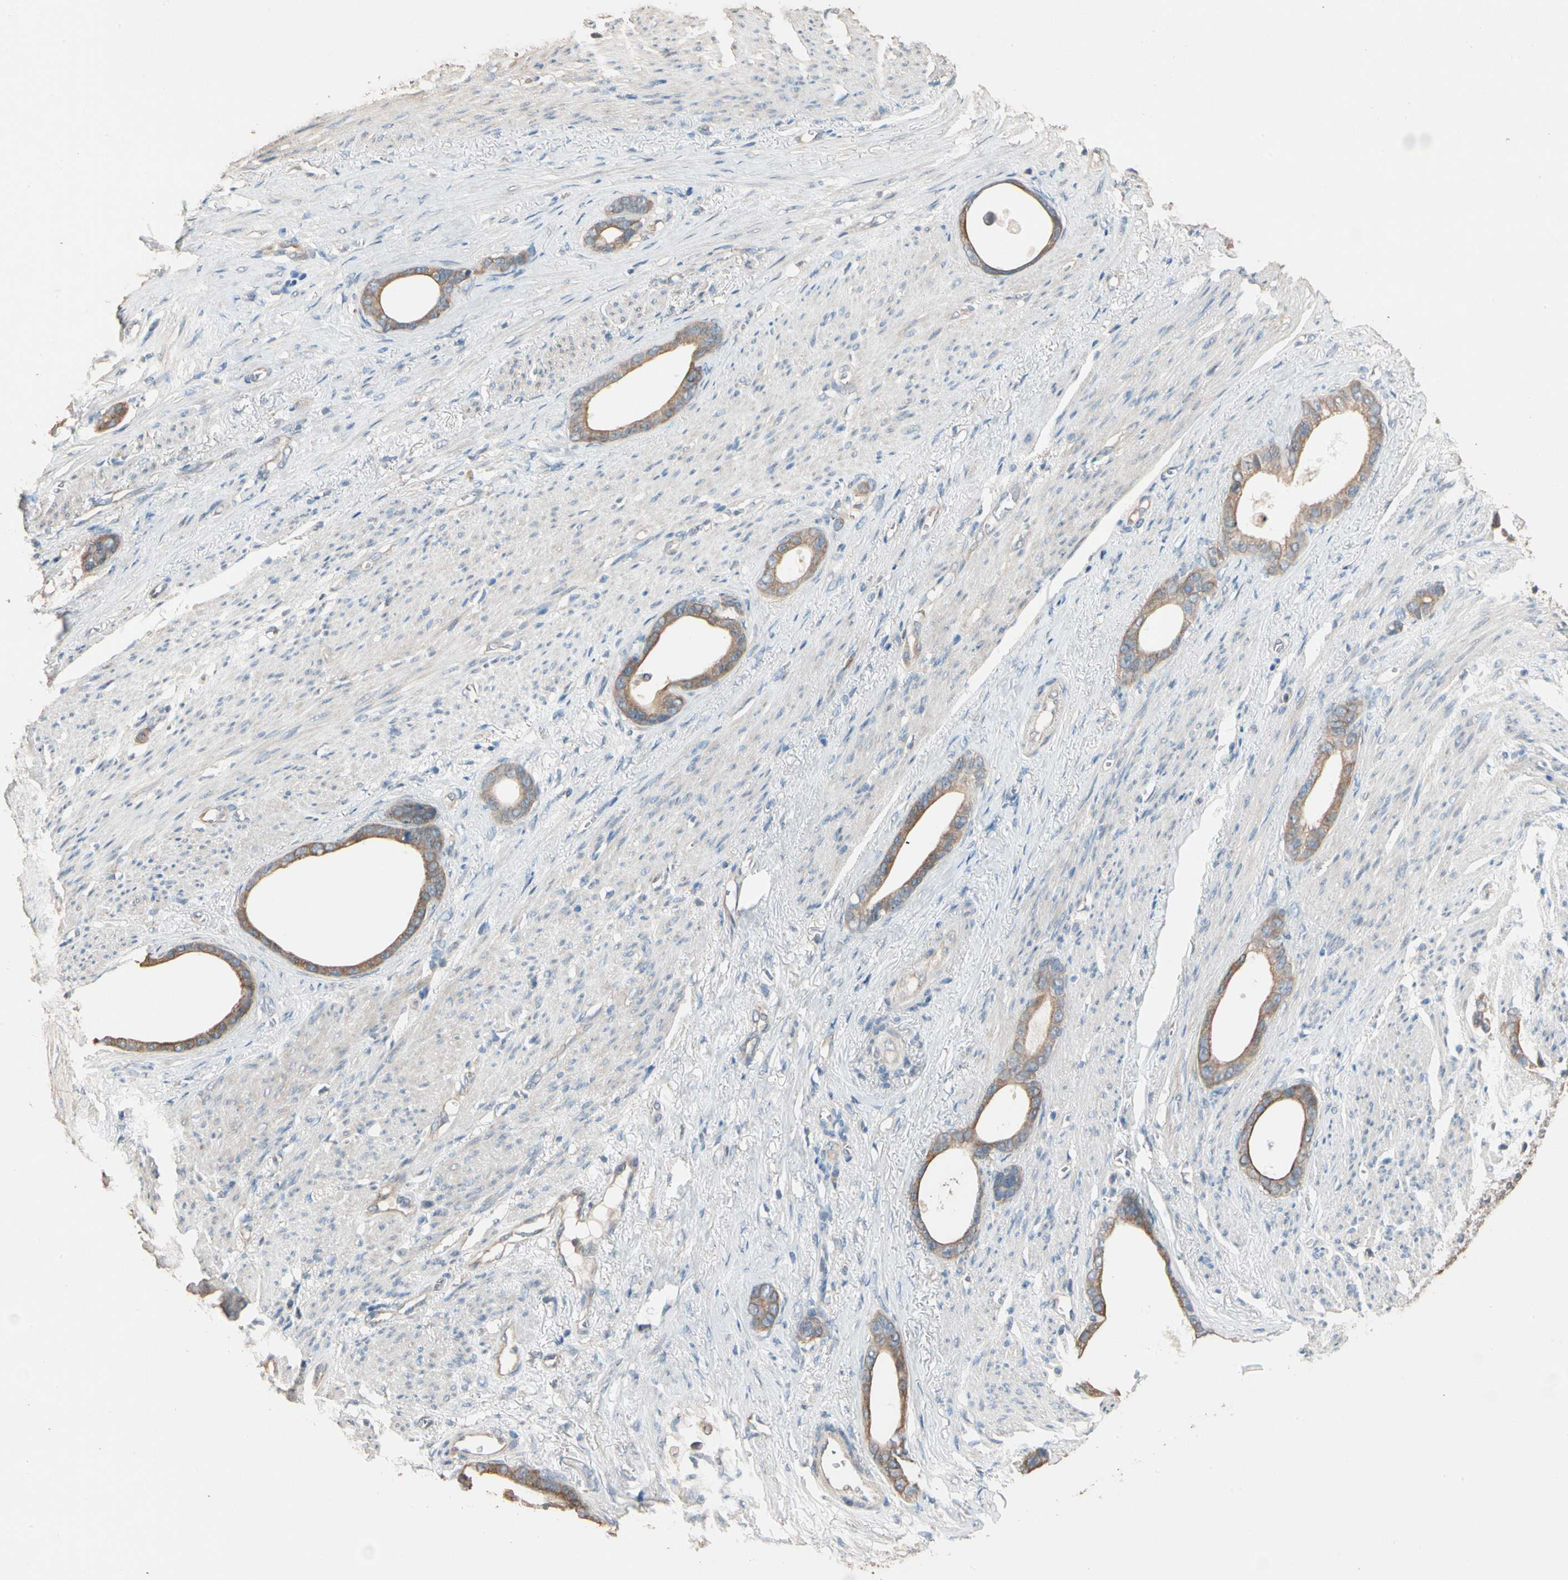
{"staining": {"intensity": "moderate", "quantity": ">75%", "location": "cytoplasmic/membranous"}, "tissue": "stomach cancer", "cell_type": "Tumor cells", "image_type": "cancer", "snomed": [{"axis": "morphology", "description": "Adenocarcinoma, NOS"}, {"axis": "topography", "description": "Stomach"}], "caption": "This micrograph displays immunohistochemistry (IHC) staining of human stomach adenocarcinoma, with medium moderate cytoplasmic/membranous staining in approximately >75% of tumor cells.", "gene": "MAP3K7", "patient": {"sex": "female", "age": 75}}